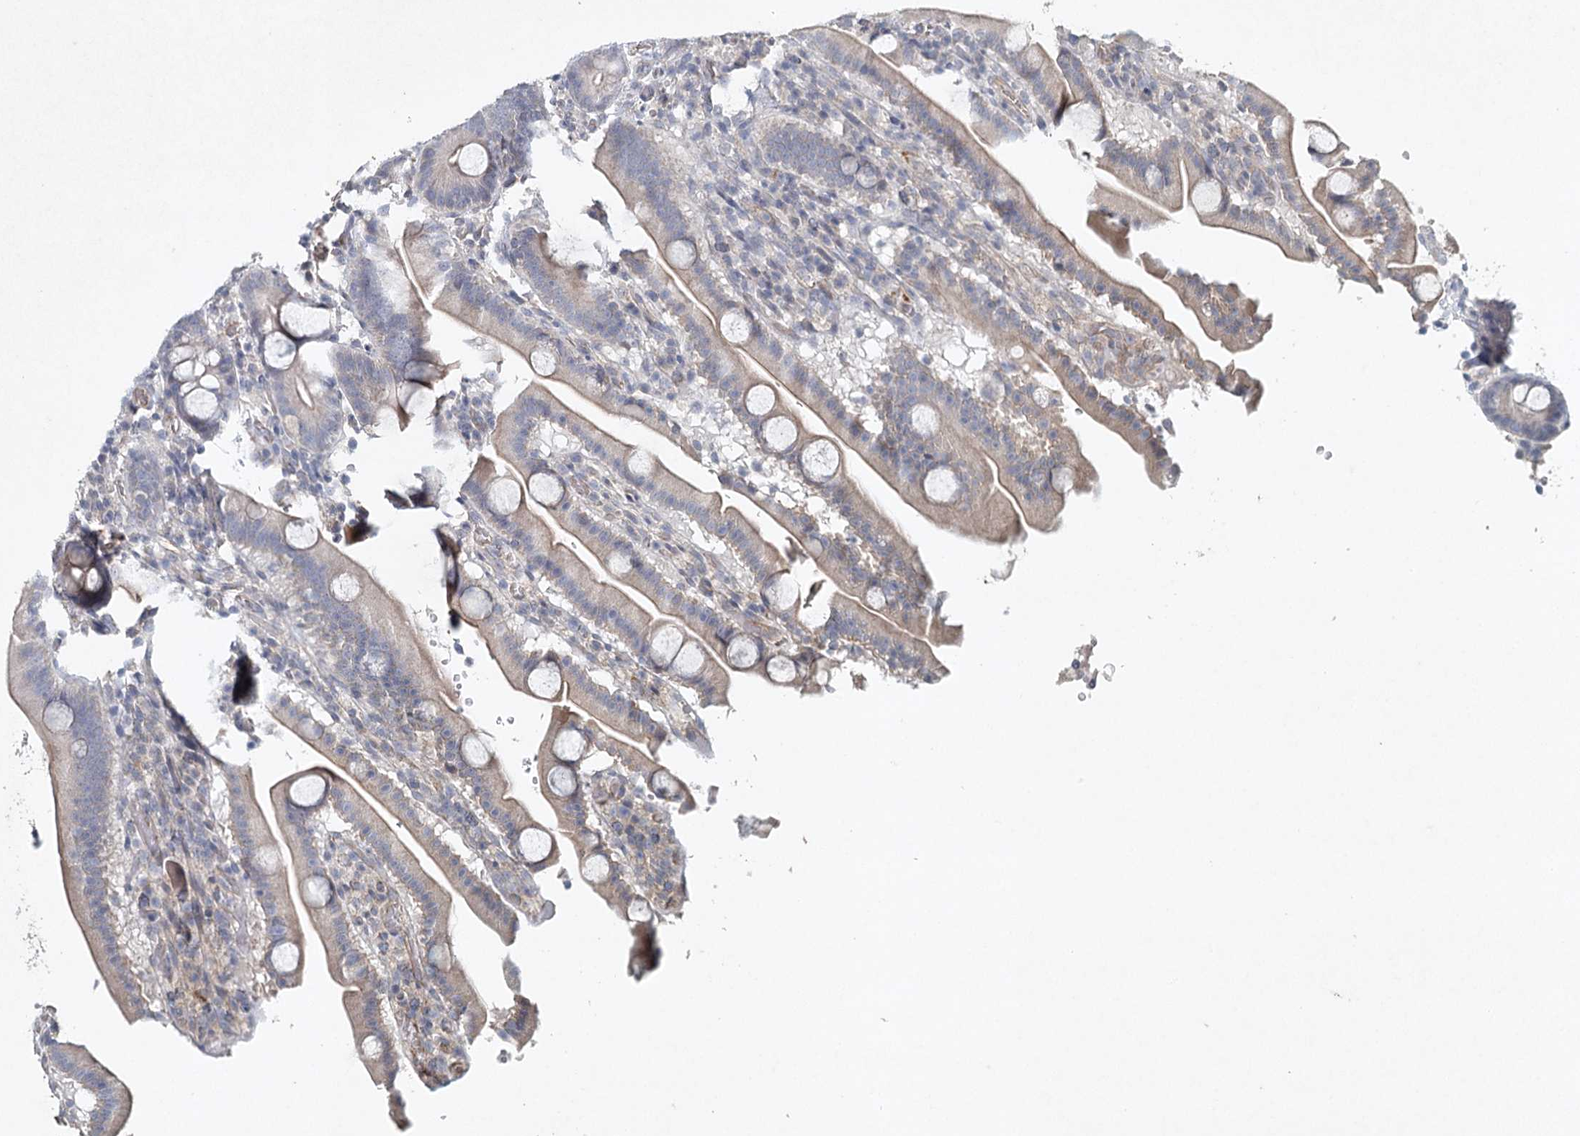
{"staining": {"intensity": "weak", "quantity": "25%-75%", "location": "cytoplasmic/membranous"}, "tissue": "duodenum", "cell_type": "Glandular cells", "image_type": "normal", "snomed": [{"axis": "morphology", "description": "Normal tissue, NOS"}, {"axis": "topography", "description": "Duodenum"}], "caption": "DAB immunohistochemical staining of normal human duodenum shows weak cytoplasmic/membranous protein expression in about 25%-75% of glandular cells.", "gene": "SYNPO", "patient": {"sex": "male", "age": 55}}